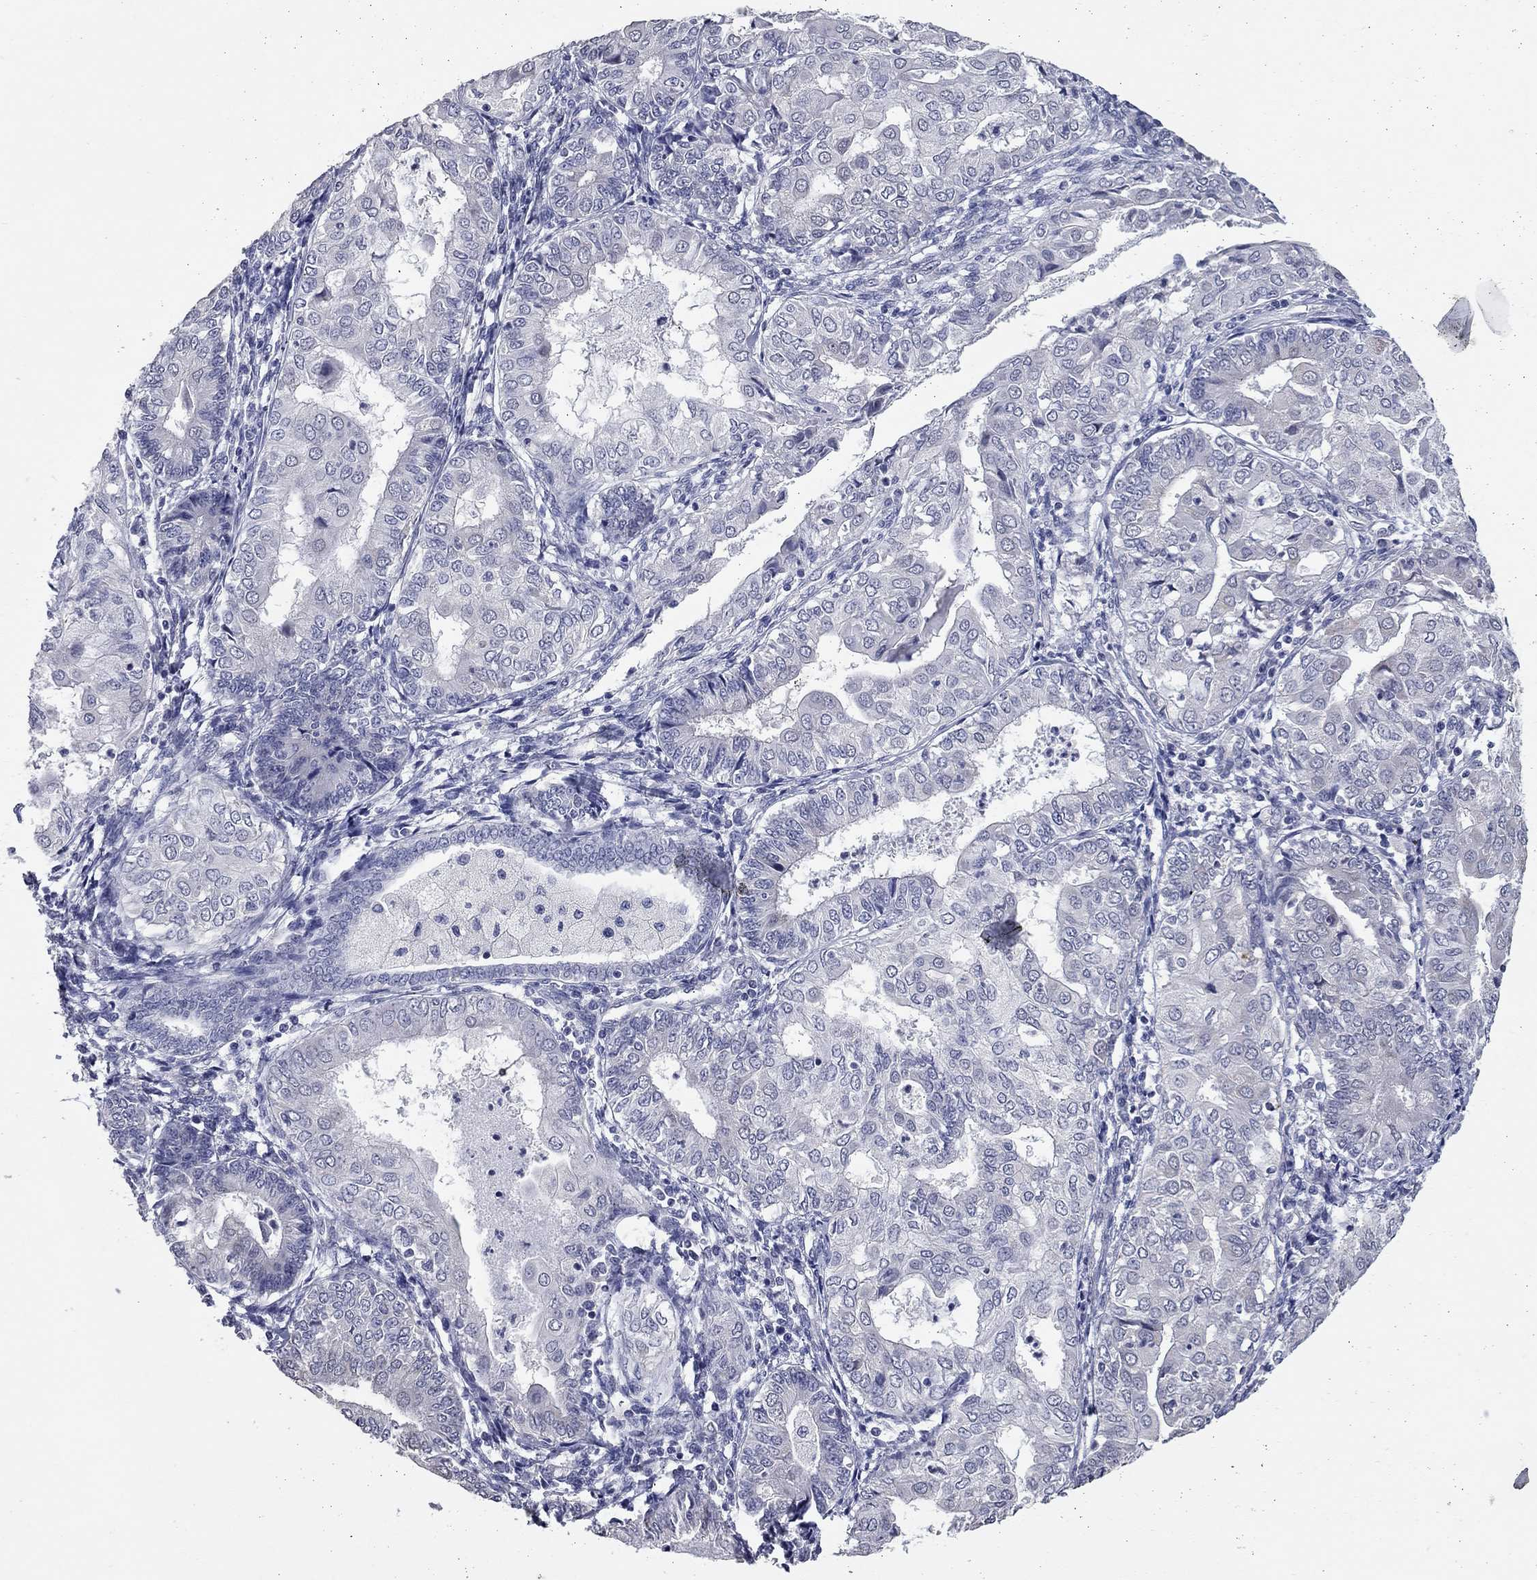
{"staining": {"intensity": "negative", "quantity": "none", "location": "none"}, "tissue": "endometrial cancer", "cell_type": "Tumor cells", "image_type": "cancer", "snomed": [{"axis": "morphology", "description": "Adenocarcinoma, NOS"}, {"axis": "topography", "description": "Endometrium"}], "caption": "The histopathology image shows no staining of tumor cells in adenocarcinoma (endometrial).", "gene": "SHOC2", "patient": {"sex": "female", "age": 68}}